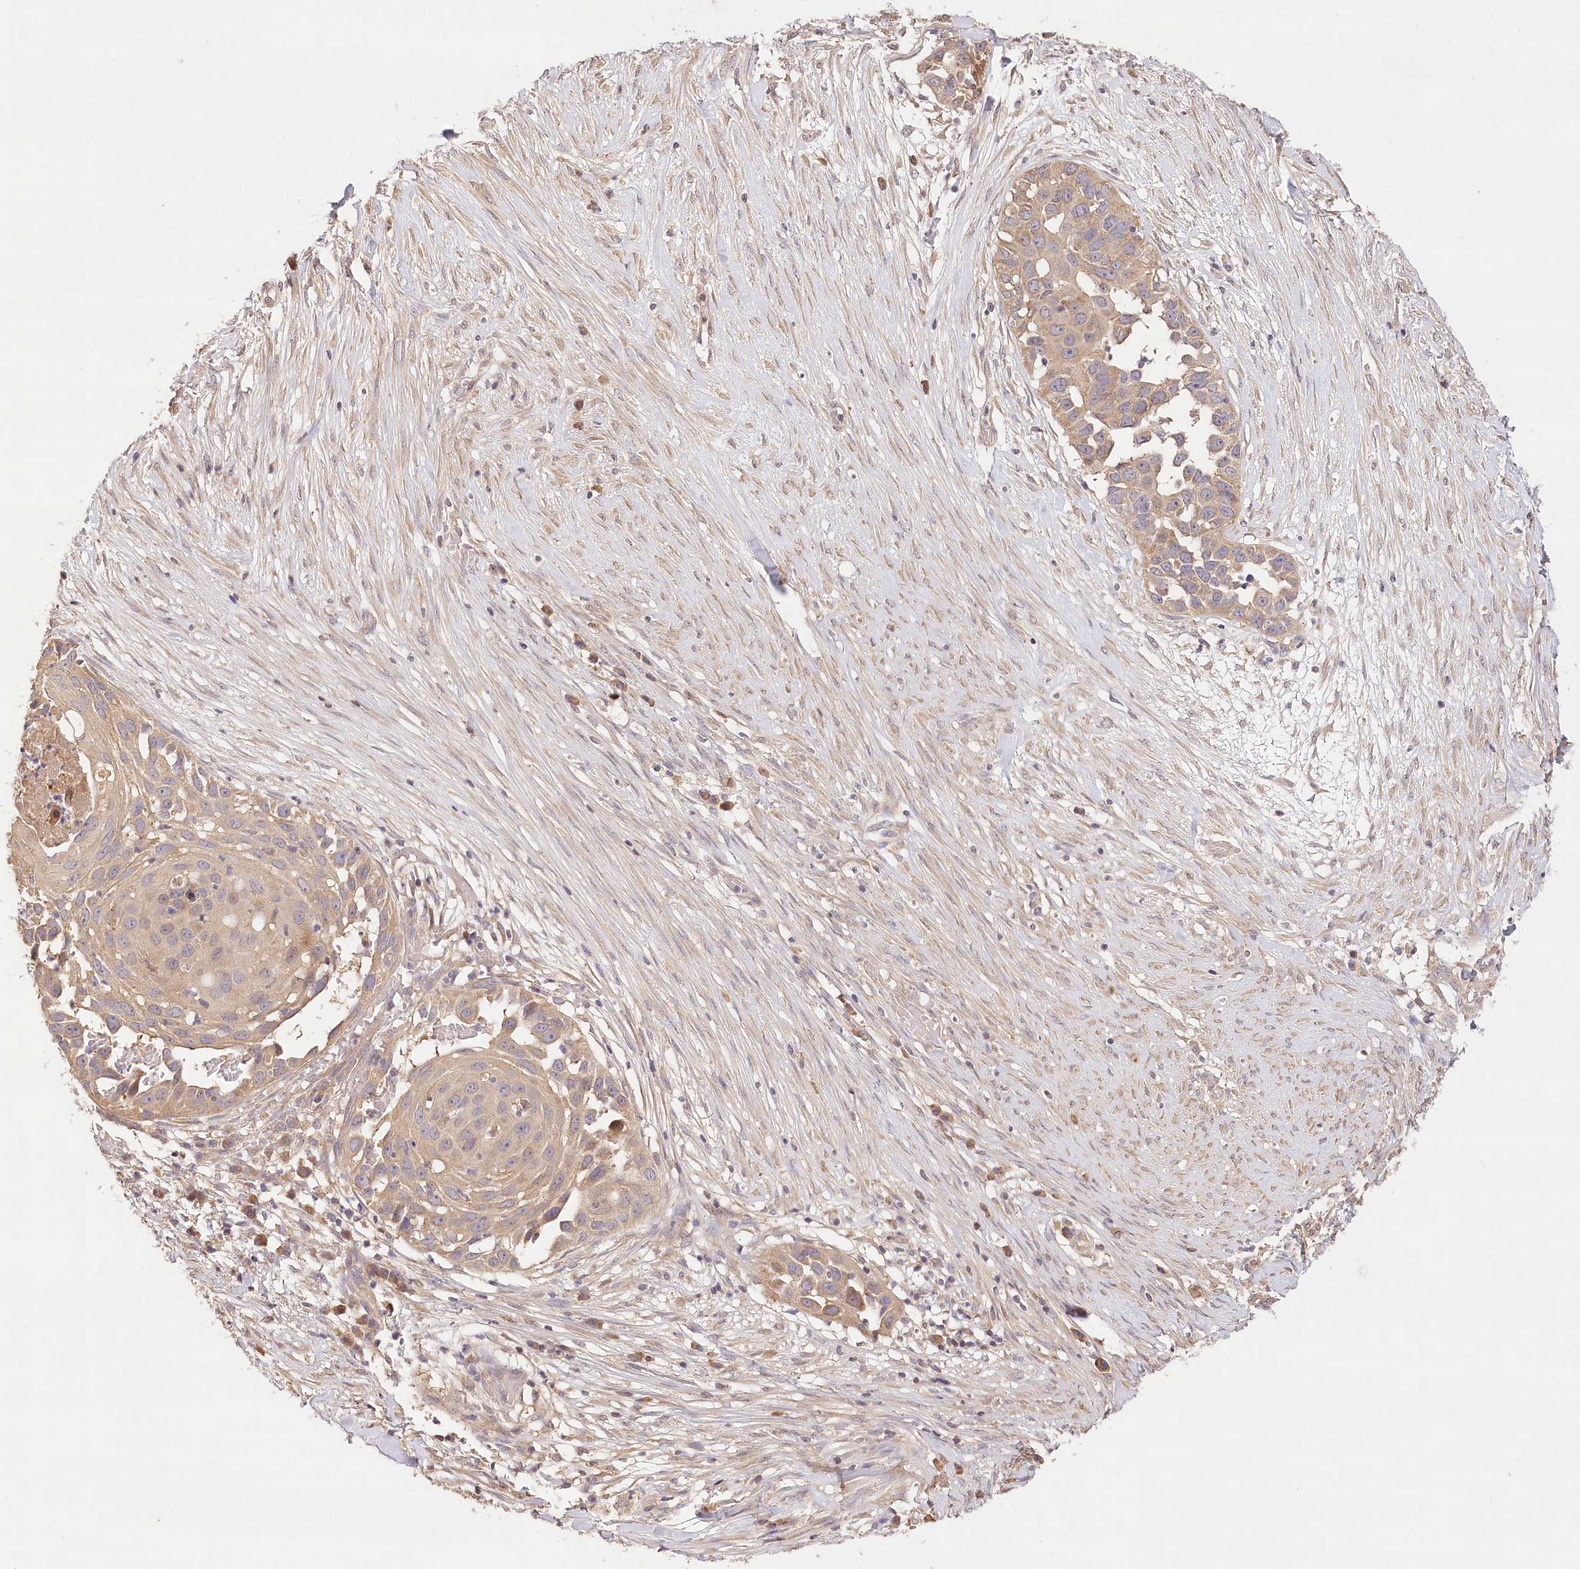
{"staining": {"intensity": "weak", "quantity": ">75%", "location": "cytoplasmic/membranous"}, "tissue": "skin cancer", "cell_type": "Tumor cells", "image_type": "cancer", "snomed": [{"axis": "morphology", "description": "Squamous cell carcinoma, NOS"}, {"axis": "topography", "description": "Skin"}], "caption": "There is low levels of weak cytoplasmic/membranous staining in tumor cells of squamous cell carcinoma (skin), as demonstrated by immunohistochemical staining (brown color).", "gene": "LSS", "patient": {"sex": "female", "age": 44}}